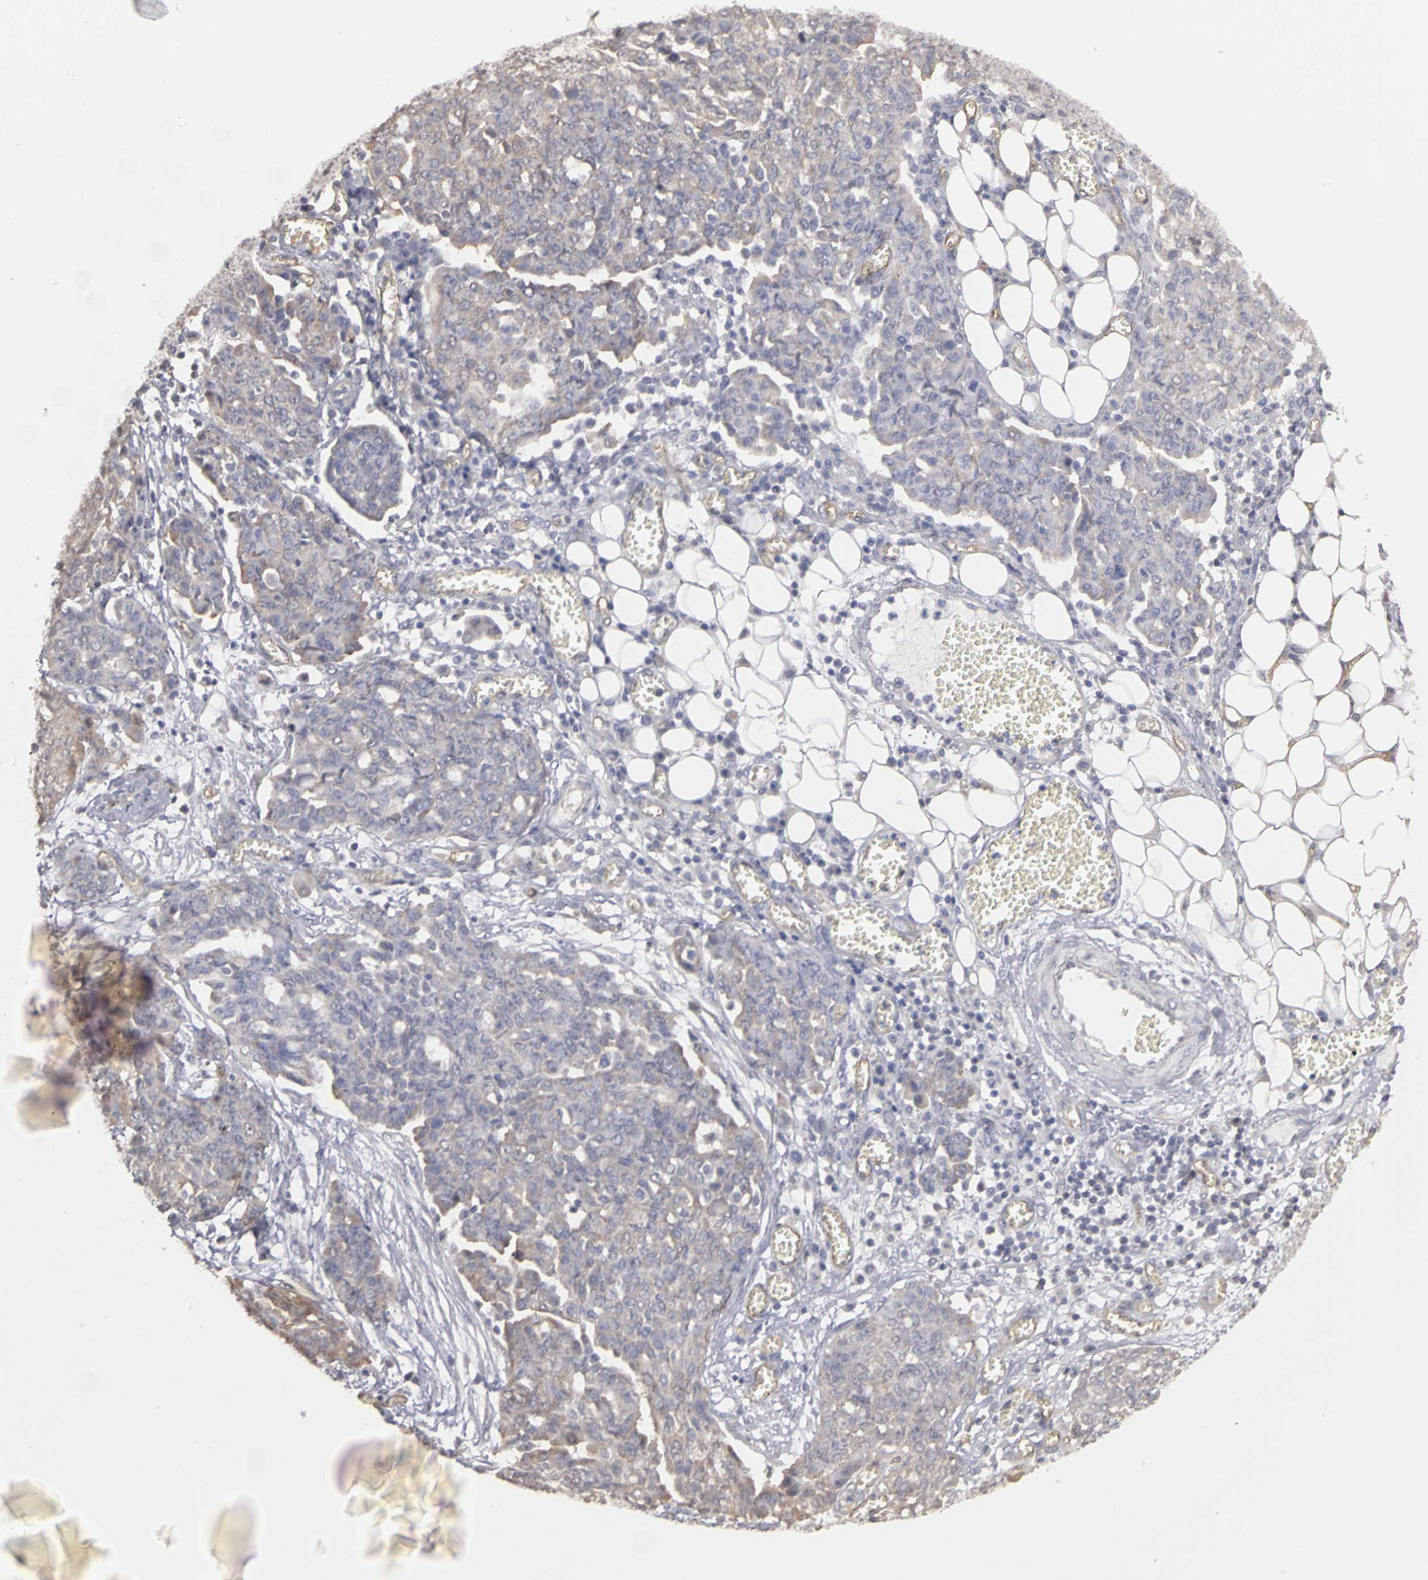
{"staining": {"intensity": "weak", "quantity": ">75%", "location": "cytoplasmic/membranous"}, "tissue": "ovarian cancer", "cell_type": "Tumor cells", "image_type": "cancer", "snomed": [{"axis": "morphology", "description": "Cystadenocarcinoma, serous, NOS"}, {"axis": "topography", "description": "Soft tissue"}, {"axis": "topography", "description": "Ovary"}], "caption": "Immunohistochemistry of ovarian cancer shows low levels of weak cytoplasmic/membranous expression in about >75% of tumor cells.", "gene": "PLEKHA1", "patient": {"sex": "female", "age": 57}}